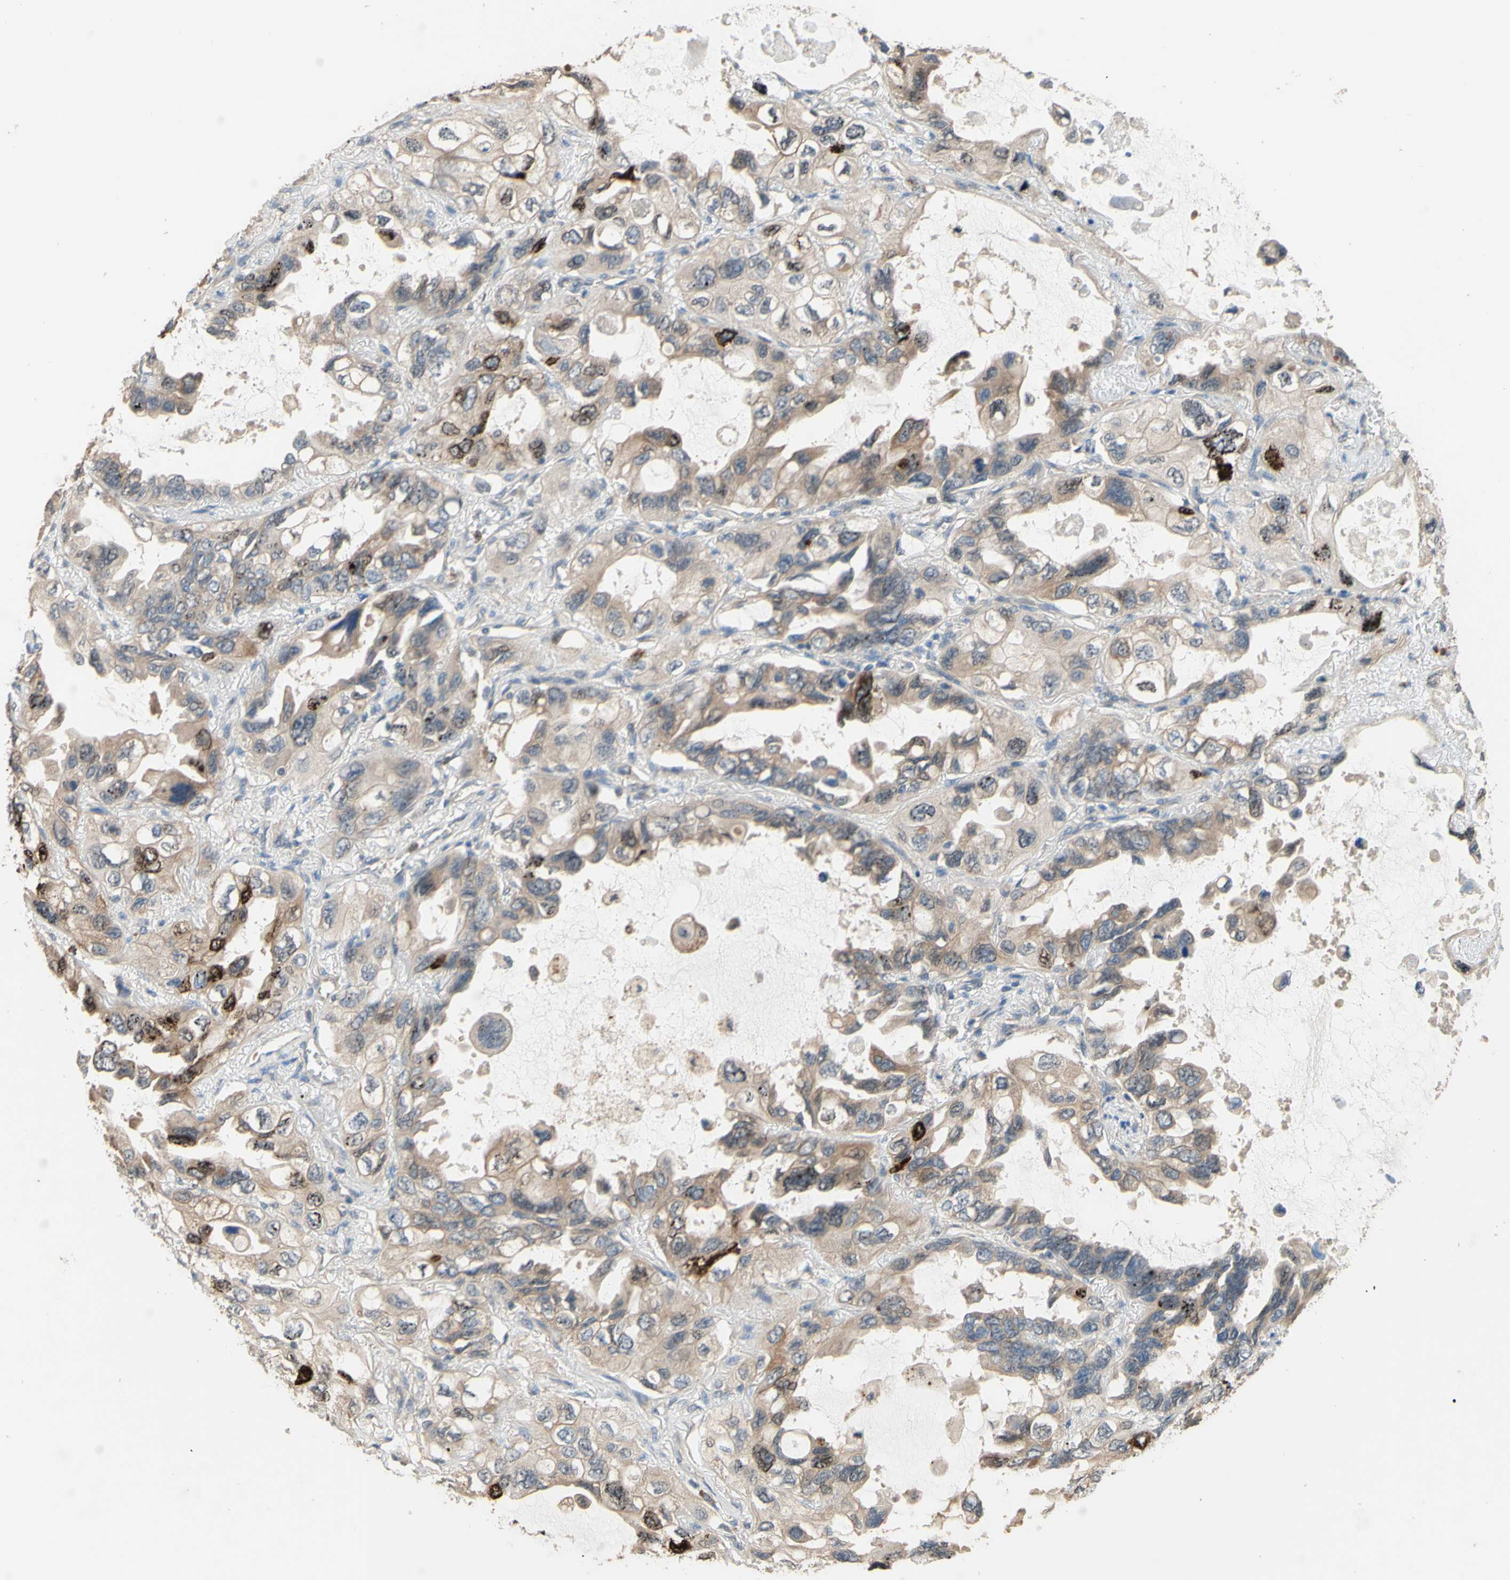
{"staining": {"intensity": "moderate", "quantity": "<25%", "location": "cytoplasmic/membranous"}, "tissue": "lung cancer", "cell_type": "Tumor cells", "image_type": "cancer", "snomed": [{"axis": "morphology", "description": "Squamous cell carcinoma, NOS"}, {"axis": "topography", "description": "Lung"}], "caption": "Immunohistochemistry (IHC) staining of squamous cell carcinoma (lung), which shows low levels of moderate cytoplasmic/membranous expression in approximately <25% of tumor cells indicating moderate cytoplasmic/membranous protein expression. The staining was performed using DAB (3,3'-diaminobenzidine) (brown) for protein detection and nuclei were counterstained in hematoxylin (blue).", "gene": "SMIM19", "patient": {"sex": "female", "age": 73}}